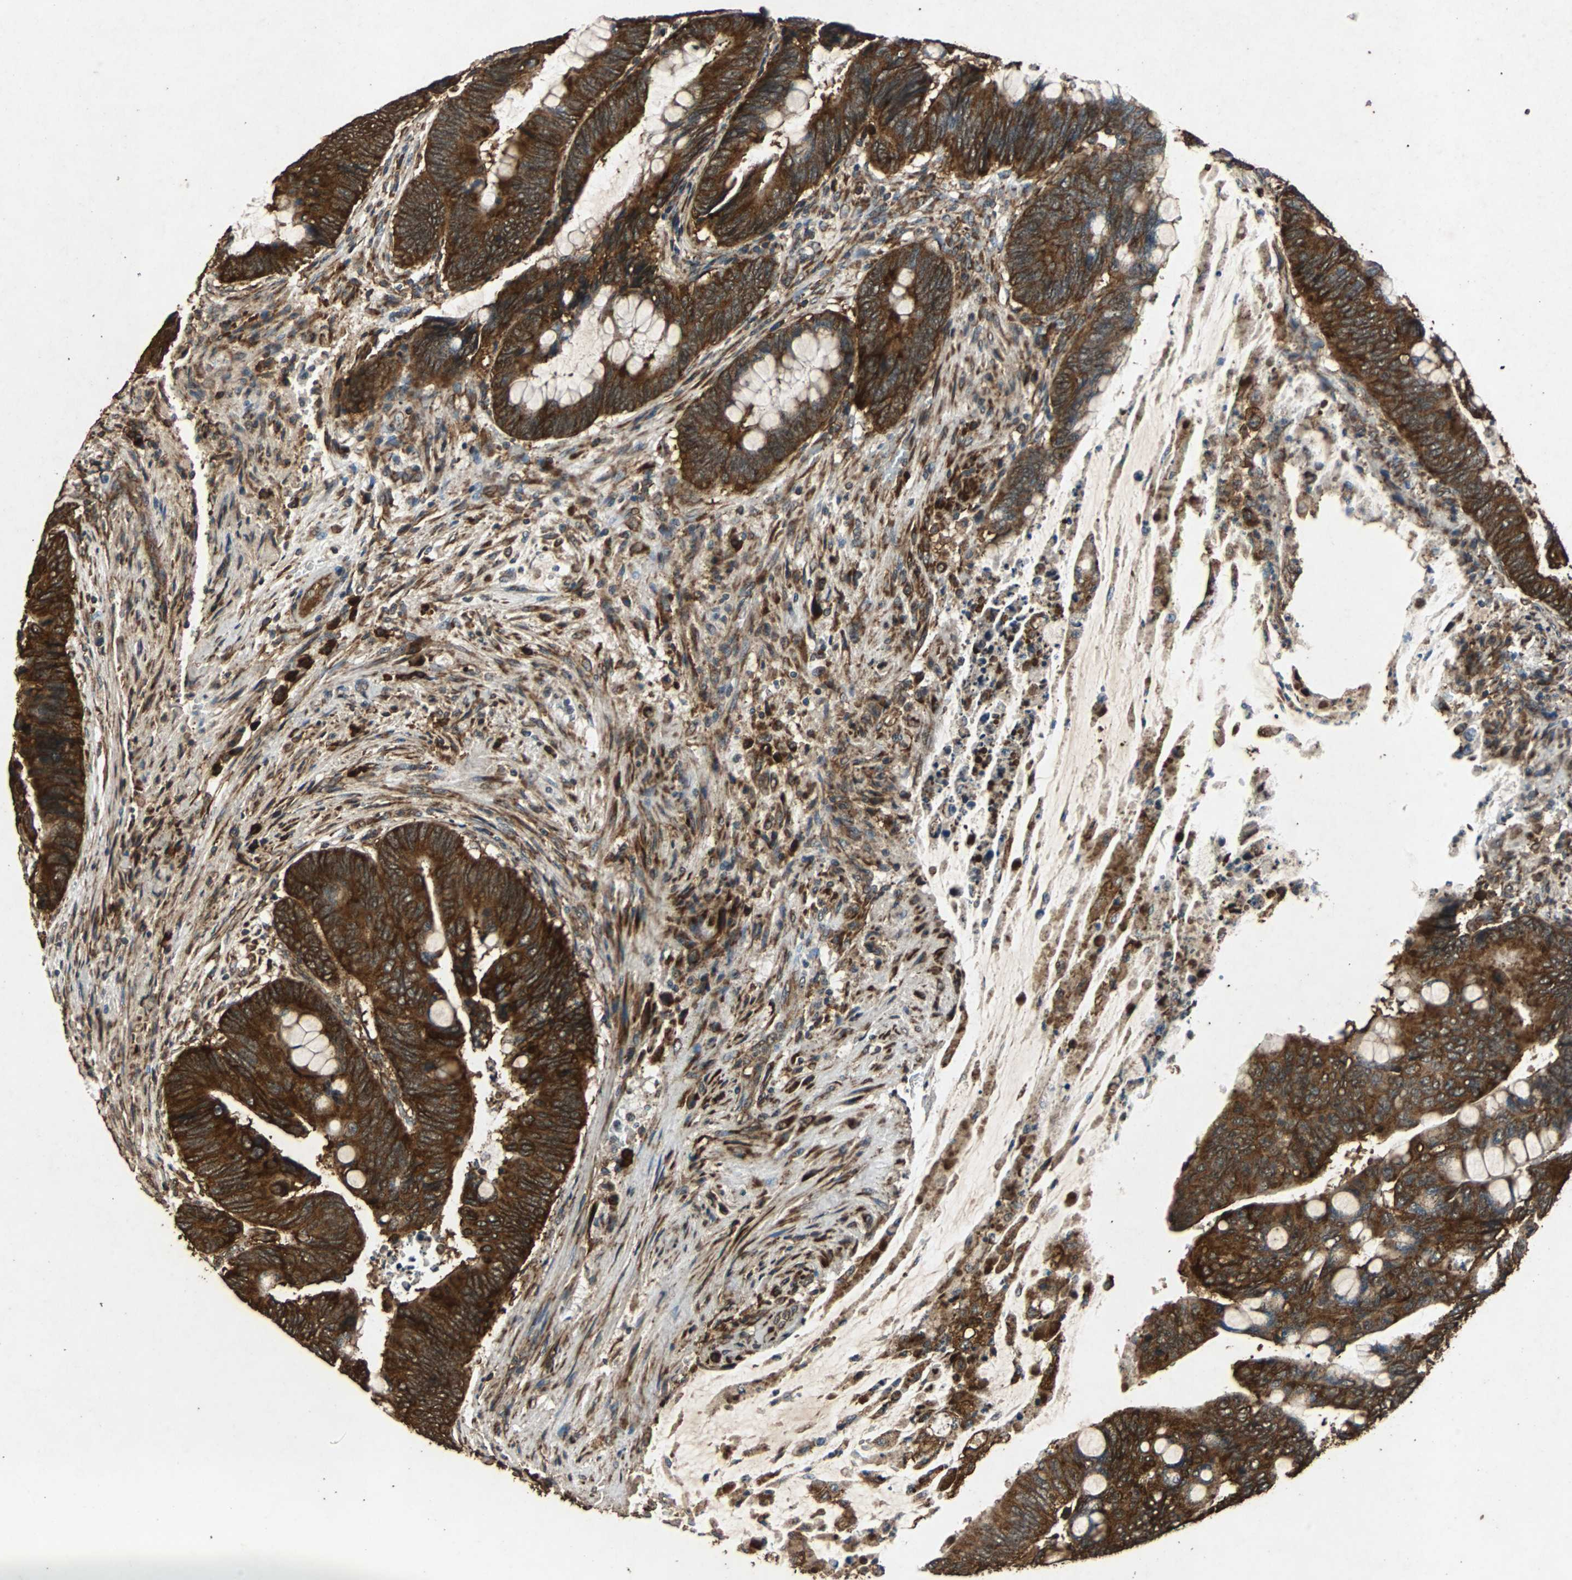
{"staining": {"intensity": "strong", "quantity": ">75%", "location": "cytoplasmic/membranous"}, "tissue": "colorectal cancer", "cell_type": "Tumor cells", "image_type": "cancer", "snomed": [{"axis": "morphology", "description": "Normal tissue, NOS"}, {"axis": "morphology", "description": "Adenocarcinoma, NOS"}, {"axis": "topography", "description": "Rectum"}], "caption": "A micrograph of human colorectal cancer stained for a protein exhibits strong cytoplasmic/membranous brown staining in tumor cells.", "gene": "NAA10", "patient": {"sex": "male", "age": 92}}